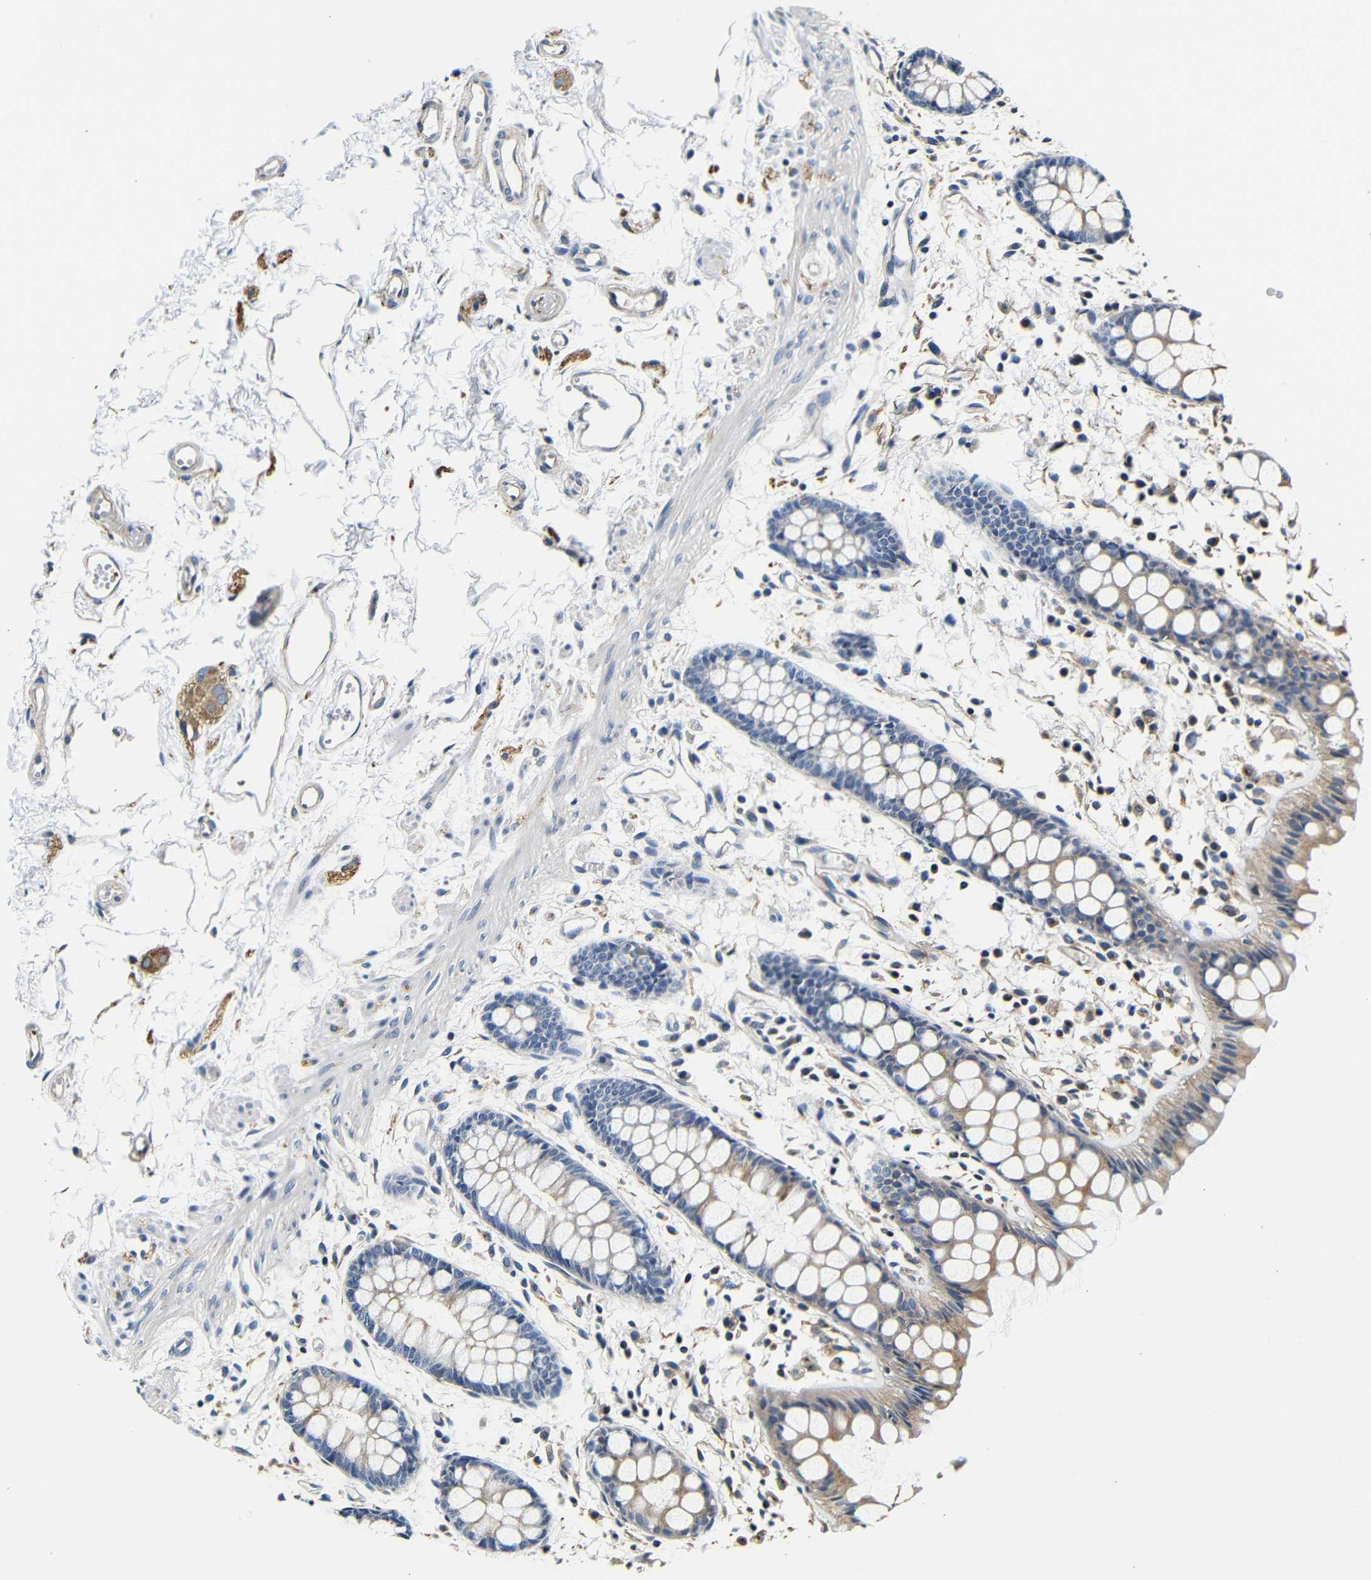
{"staining": {"intensity": "weak", "quantity": "<25%", "location": "cytoplasmic/membranous"}, "tissue": "rectum", "cell_type": "Glandular cells", "image_type": "normal", "snomed": [{"axis": "morphology", "description": "Normal tissue, NOS"}, {"axis": "topography", "description": "Rectum"}], "caption": "An IHC micrograph of normal rectum is shown. There is no staining in glandular cells of rectum. The staining was performed using DAB to visualize the protein expression in brown, while the nuclei were stained in blue with hematoxylin (Magnification: 20x).", "gene": "GP1BA", "patient": {"sex": "female", "age": 66}}